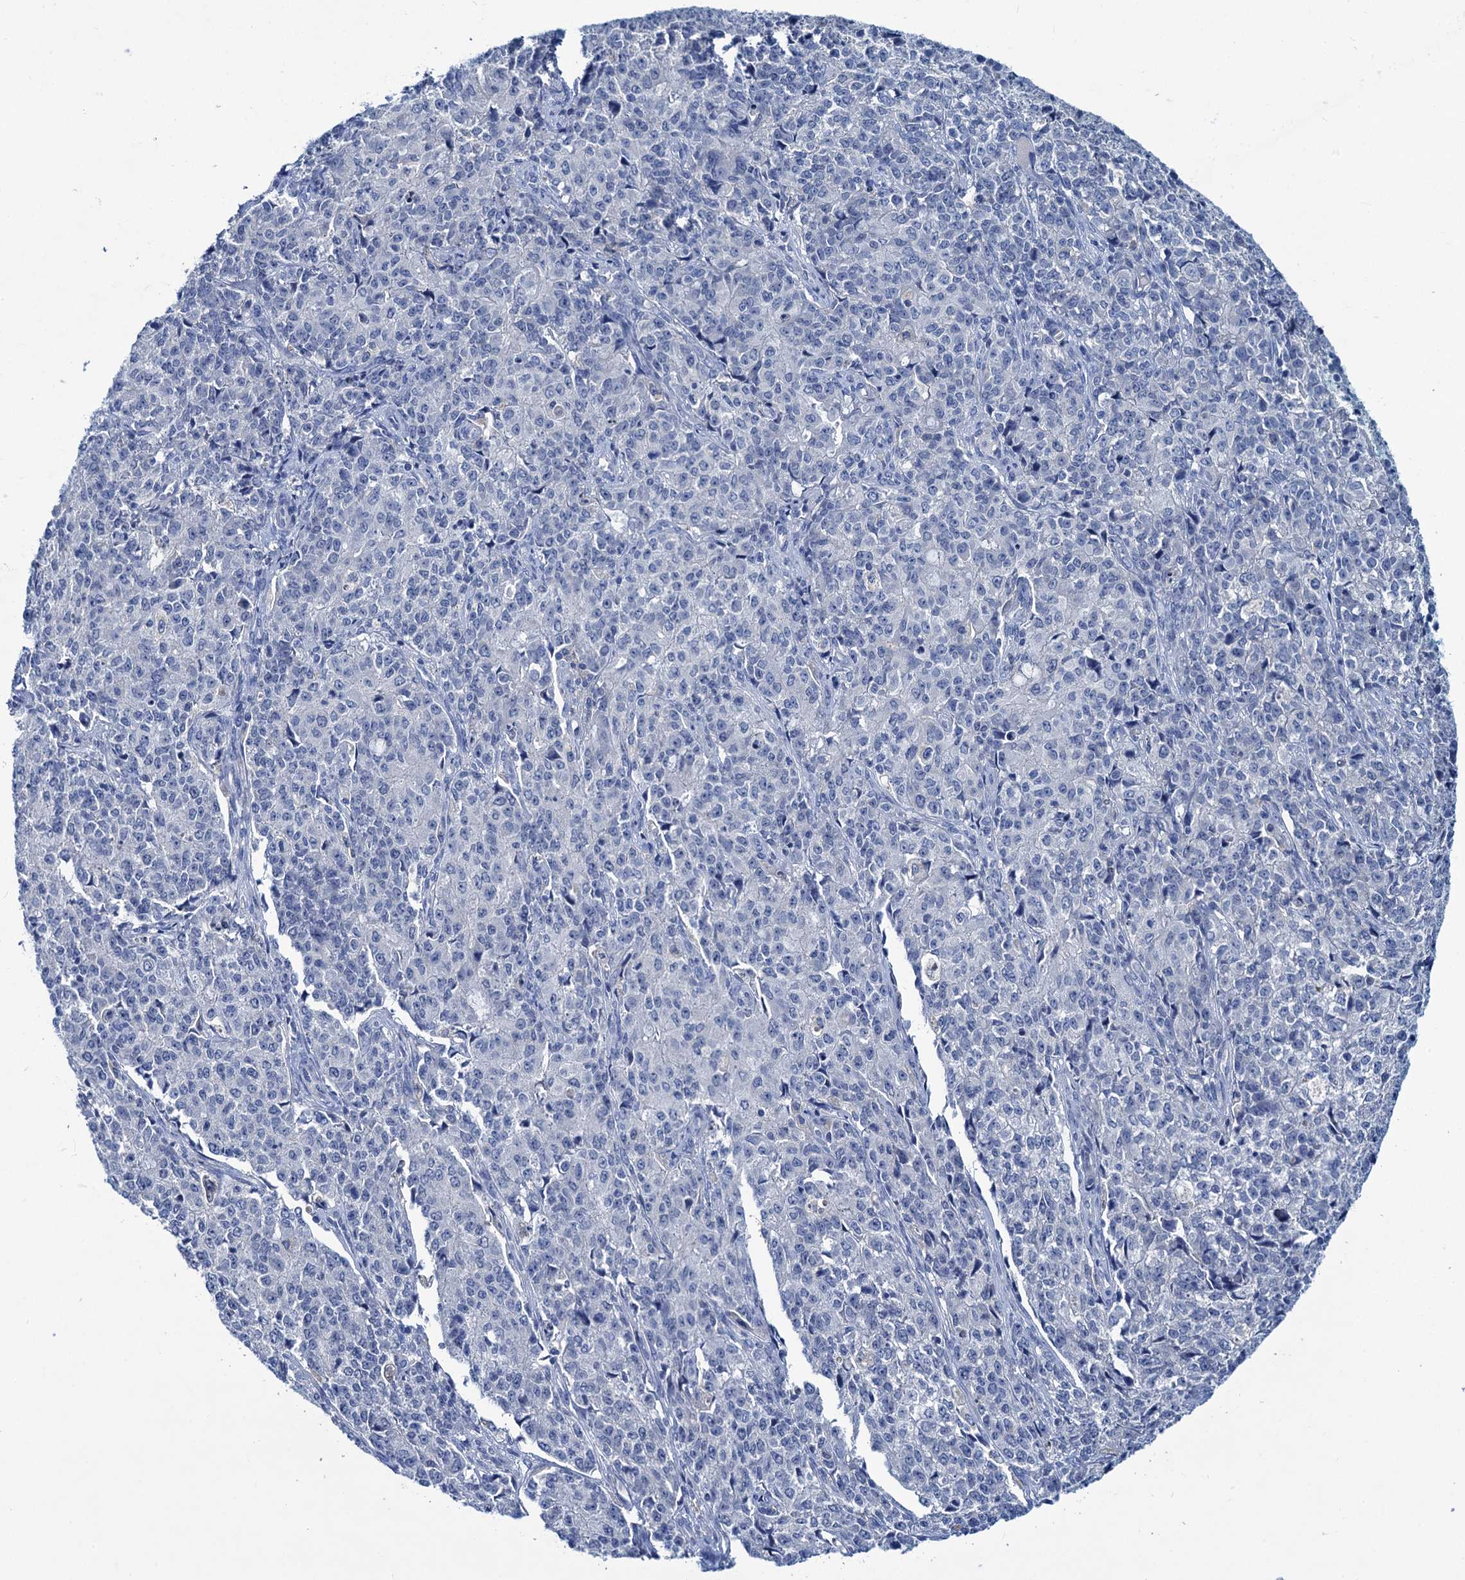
{"staining": {"intensity": "negative", "quantity": "none", "location": "none"}, "tissue": "endometrial cancer", "cell_type": "Tumor cells", "image_type": "cancer", "snomed": [{"axis": "morphology", "description": "Adenocarcinoma, NOS"}, {"axis": "topography", "description": "Endometrium"}], "caption": "High power microscopy image of an immunohistochemistry (IHC) micrograph of endometrial cancer, revealing no significant staining in tumor cells.", "gene": "RTKN2", "patient": {"sex": "female", "age": 50}}